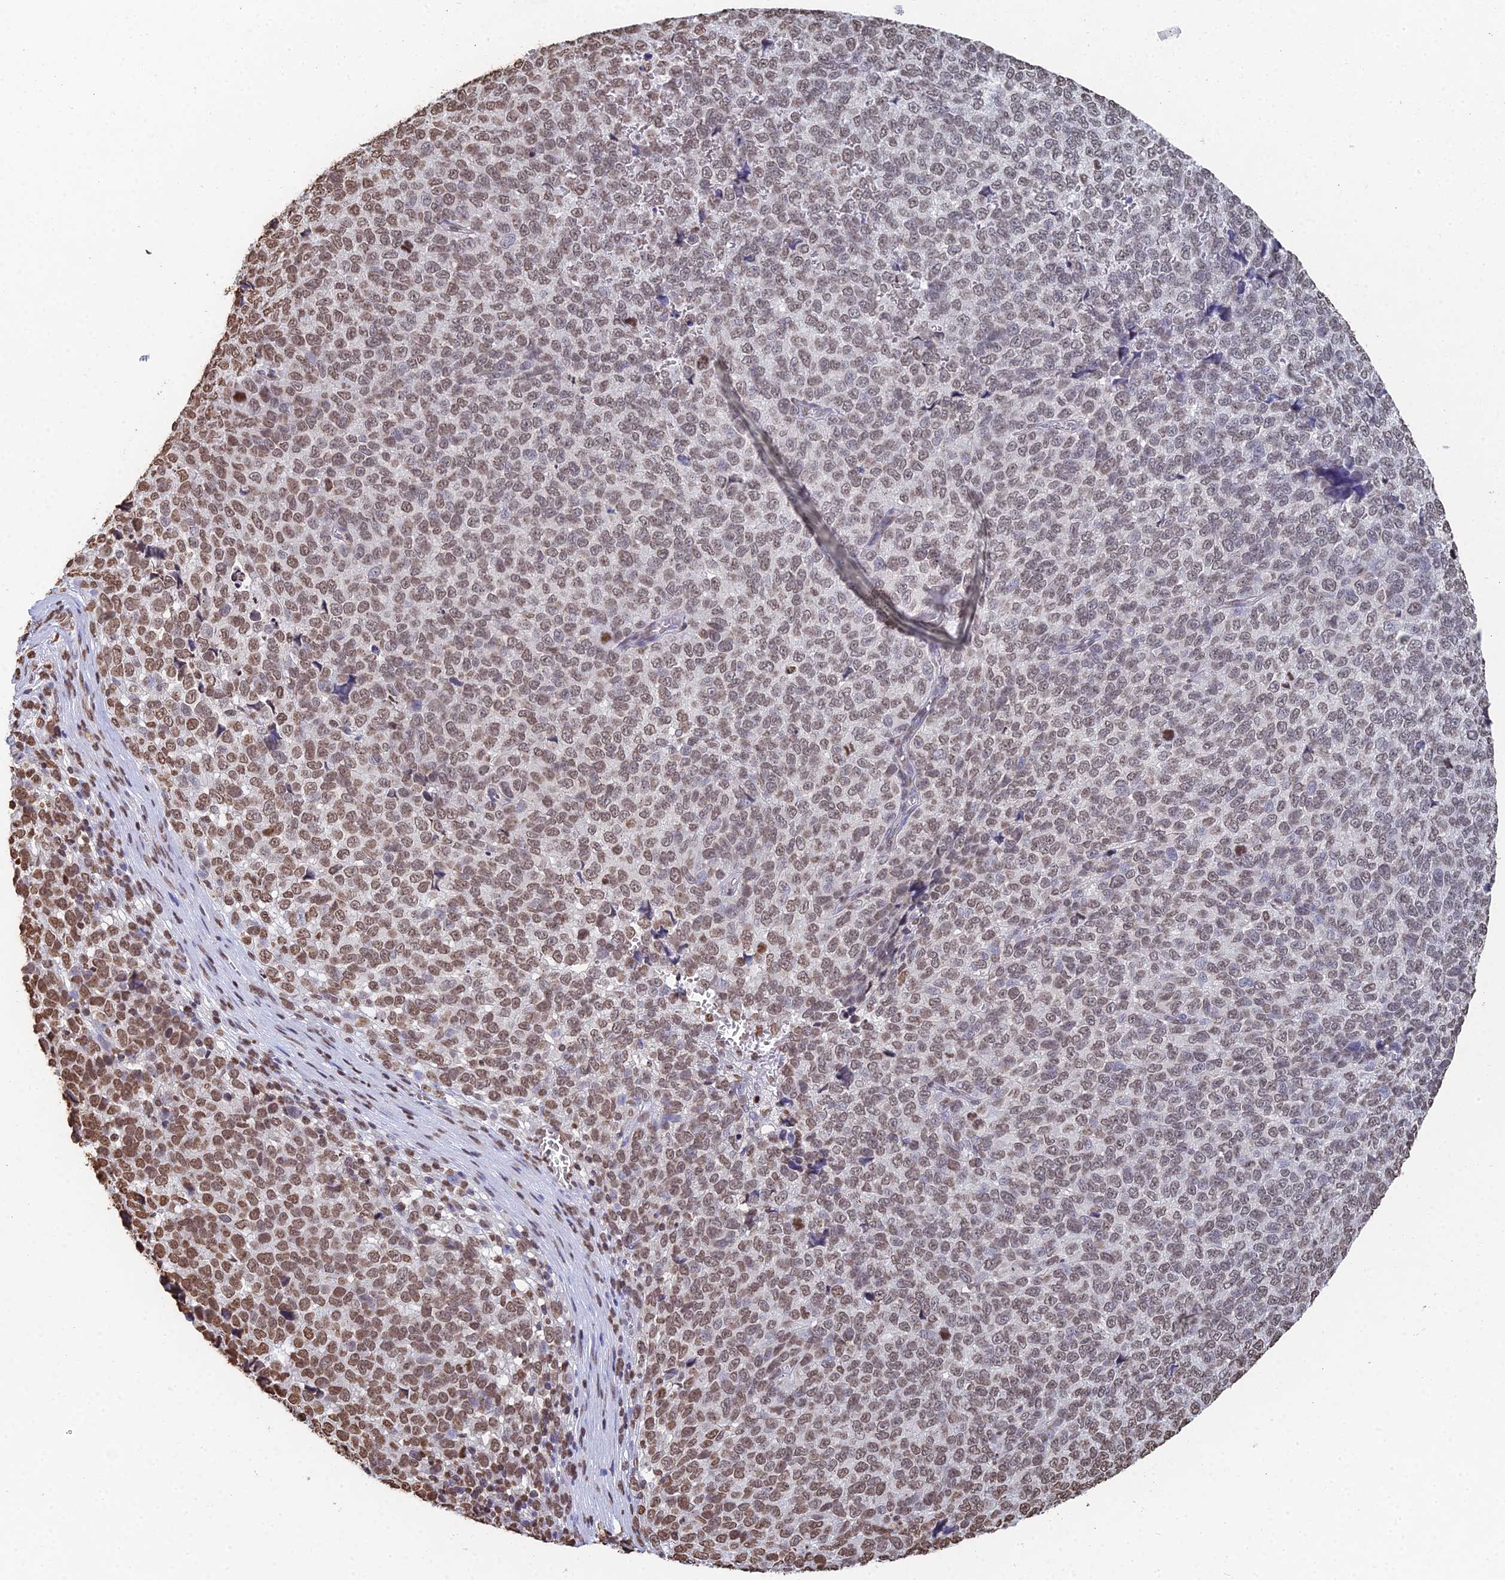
{"staining": {"intensity": "moderate", "quantity": "<25%", "location": "nuclear"}, "tissue": "melanoma", "cell_type": "Tumor cells", "image_type": "cancer", "snomed": [{"axis": "morphology", "description": "Malignant melanoma, NOS"}, {"axis": "topography", "description": "Nose, NOS"}], "caption": "Malignant melanoma tissue reveals moderate nuclear staining in about <25% of tumor cells", "gene": "GBP3", "patient": {"sex": "female", "age": 48}}